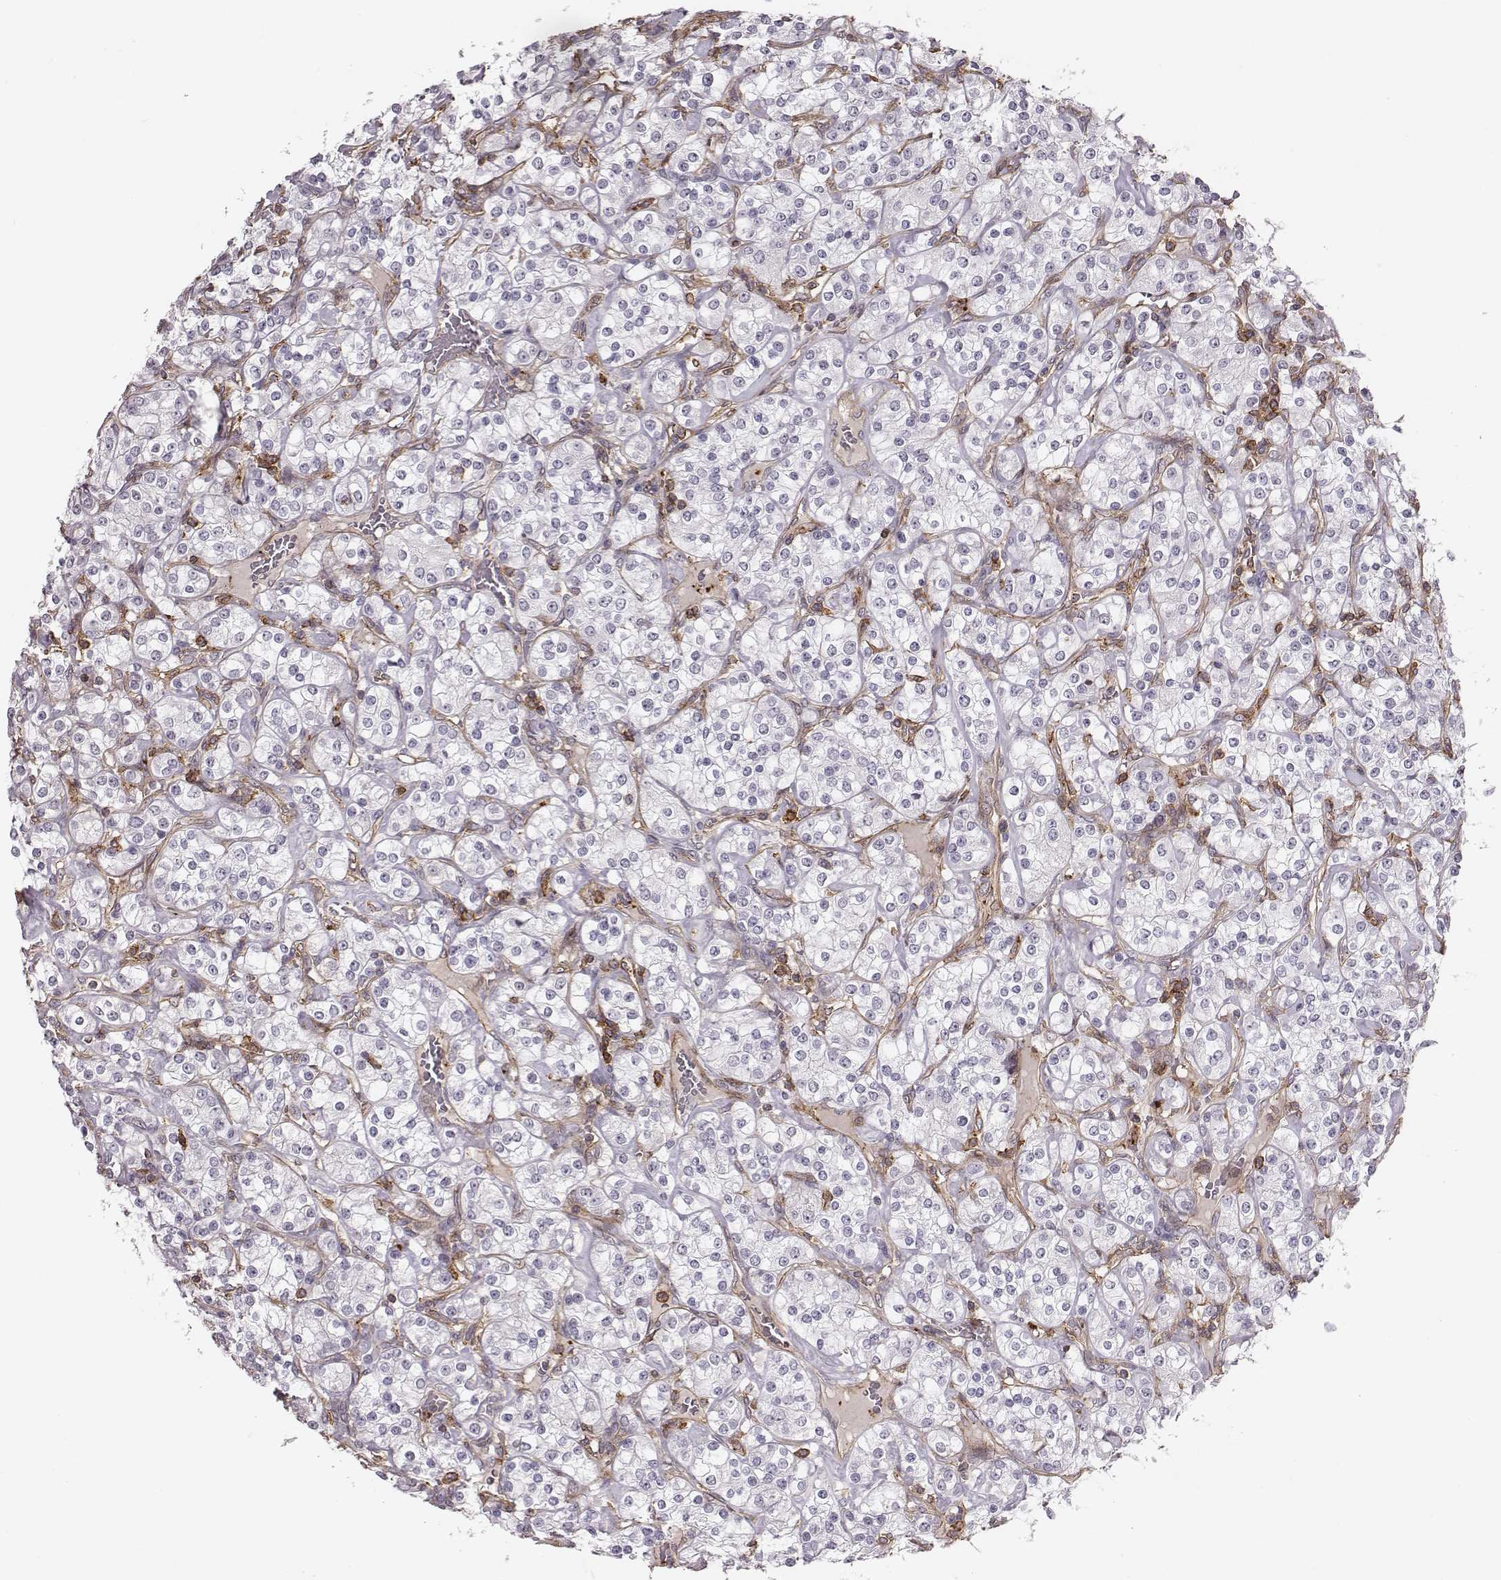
{"staining": {"intensity": "negative", "quantity": "none", "location": "none"}, "tissue": "renal cancer", "cell_type": "Tumor cells", "image_type": "cancer", "snomed": [{"axis": "morphology", "description": "Adenocarcinoma, NOS"}, {"axis": "topography", "description": "Kidney"}], "caption": "Immunohistochemistry image of renal cancer stained for a protein (brown), which displays no positivity in tumor cells.", "gene": "ZYX", "patient": {"sex": "male", "age": 77}}